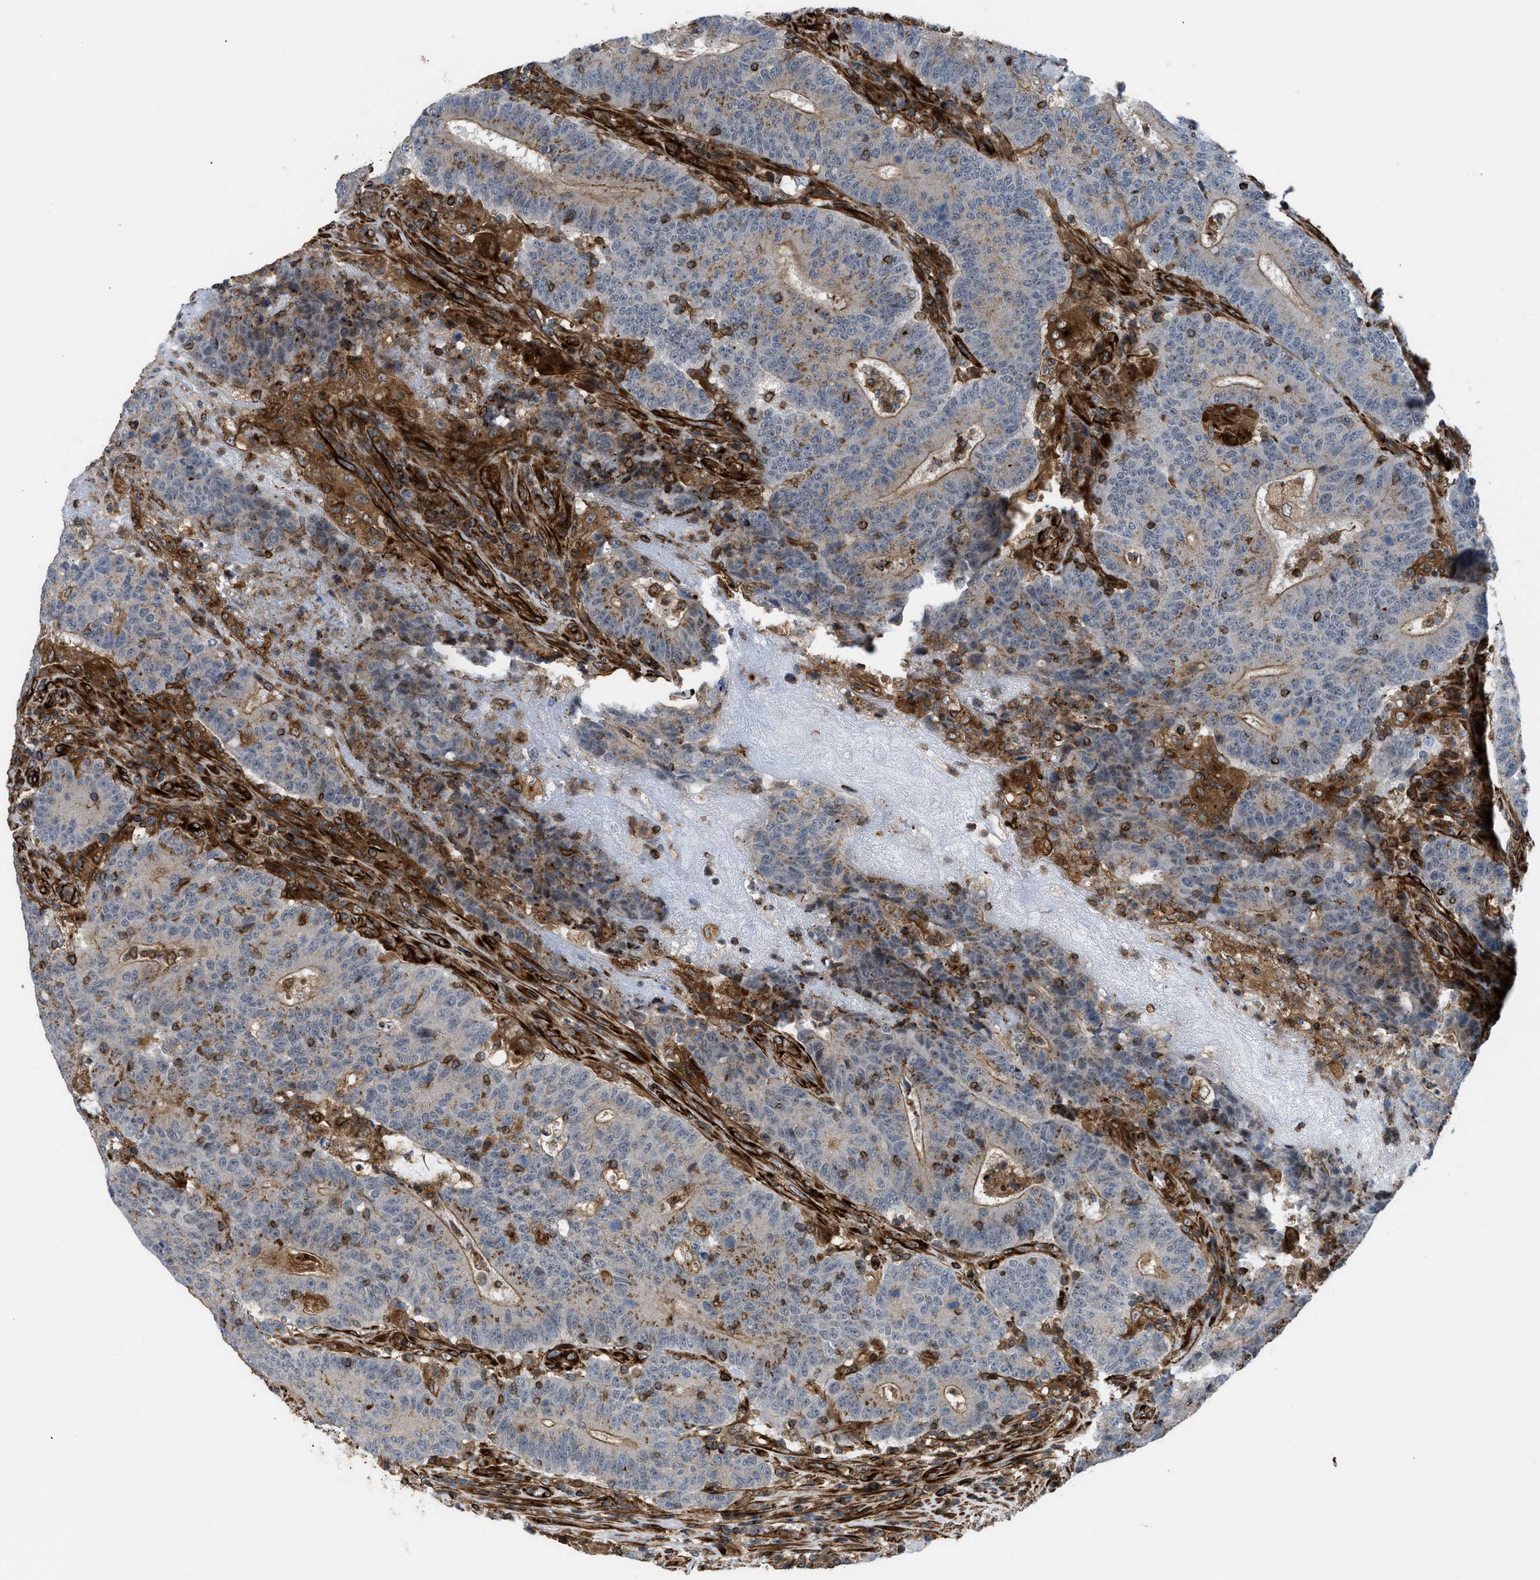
{"staining": {"intensity": "moderate", "quantity": "<25%", "location": "cytoplasmic/membranous"}, "tissue": "colorectal cancer", "cell_type": "Tumor cells", "image_type": "cancer", "snomed": [{"axis": "morphology", "description": "Normal tissue, NOS"}, {"axis": "morphology", "description": "Adenocarcinoma, NOS"}, {"axis": "topography", "description": "Colon"}], "caption": "Immunohistochemistry (IHC) micrograph of human colorectal cancer stained for a protein (brown), which demonstrates low levels of moderate cytoplasmic/membranous staining in about <25% of tumor cells.", "gene": "PTPRE", "patient": {"sex": "female", "age": 75}}